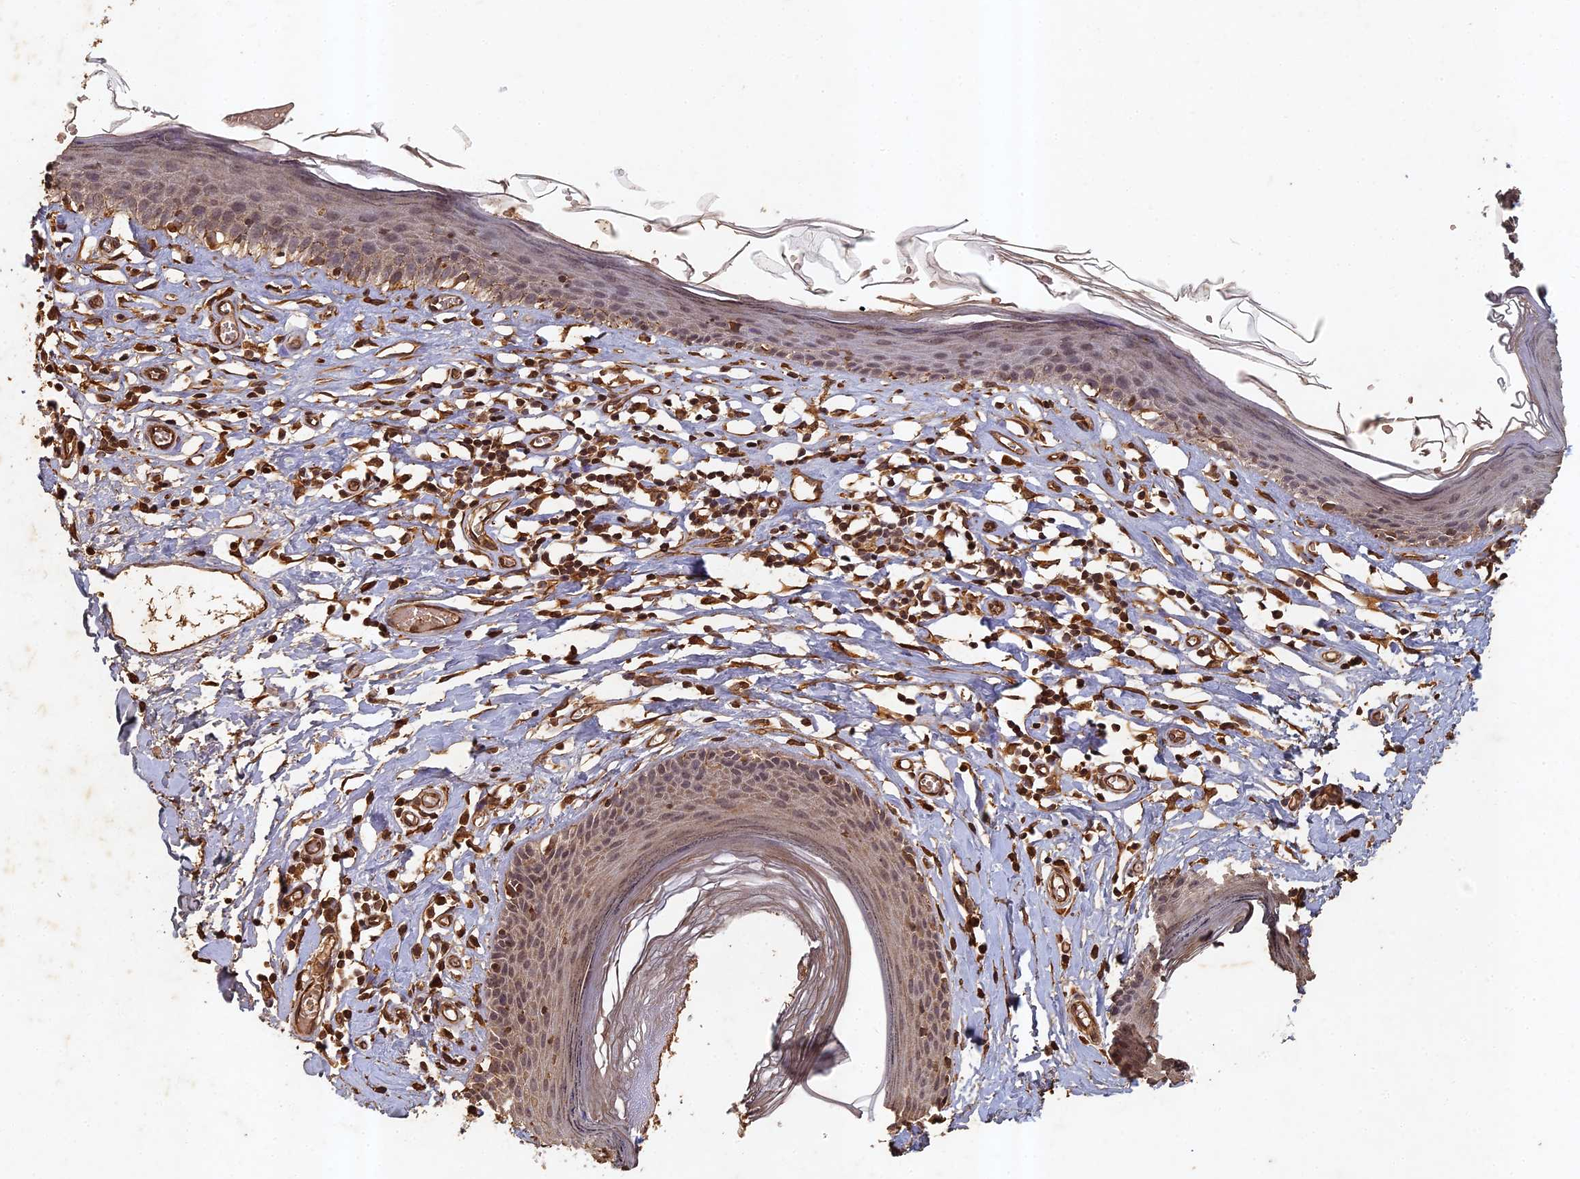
{"staining": {"intensity": "moderate", "quantity": "<25%", "location": "cytoplasmic/membranous"}, "tissue": "skin", "cell_type": "Epidermal cells", "image_type": "normal", "snomed": [{"axis": "morphology", "description": "Normal tissue, NOS"}, {"axis": "topography", "description": "Adipose tissue"}, {"axis": "topography", "description": "Vascular tissue"}, {"axis": "topography", "description": "Vulva"}, {"axis": "topography", "description": "Peripheral nerve tissue"}], "caption": "IHC (DAB) staining of benign human skin displays moderate cytoplasmic/membranous protein staining in about <25% of epidermal cells.", "gene": "ABCB10", "patient": {"sex": "female", "age": 86}}